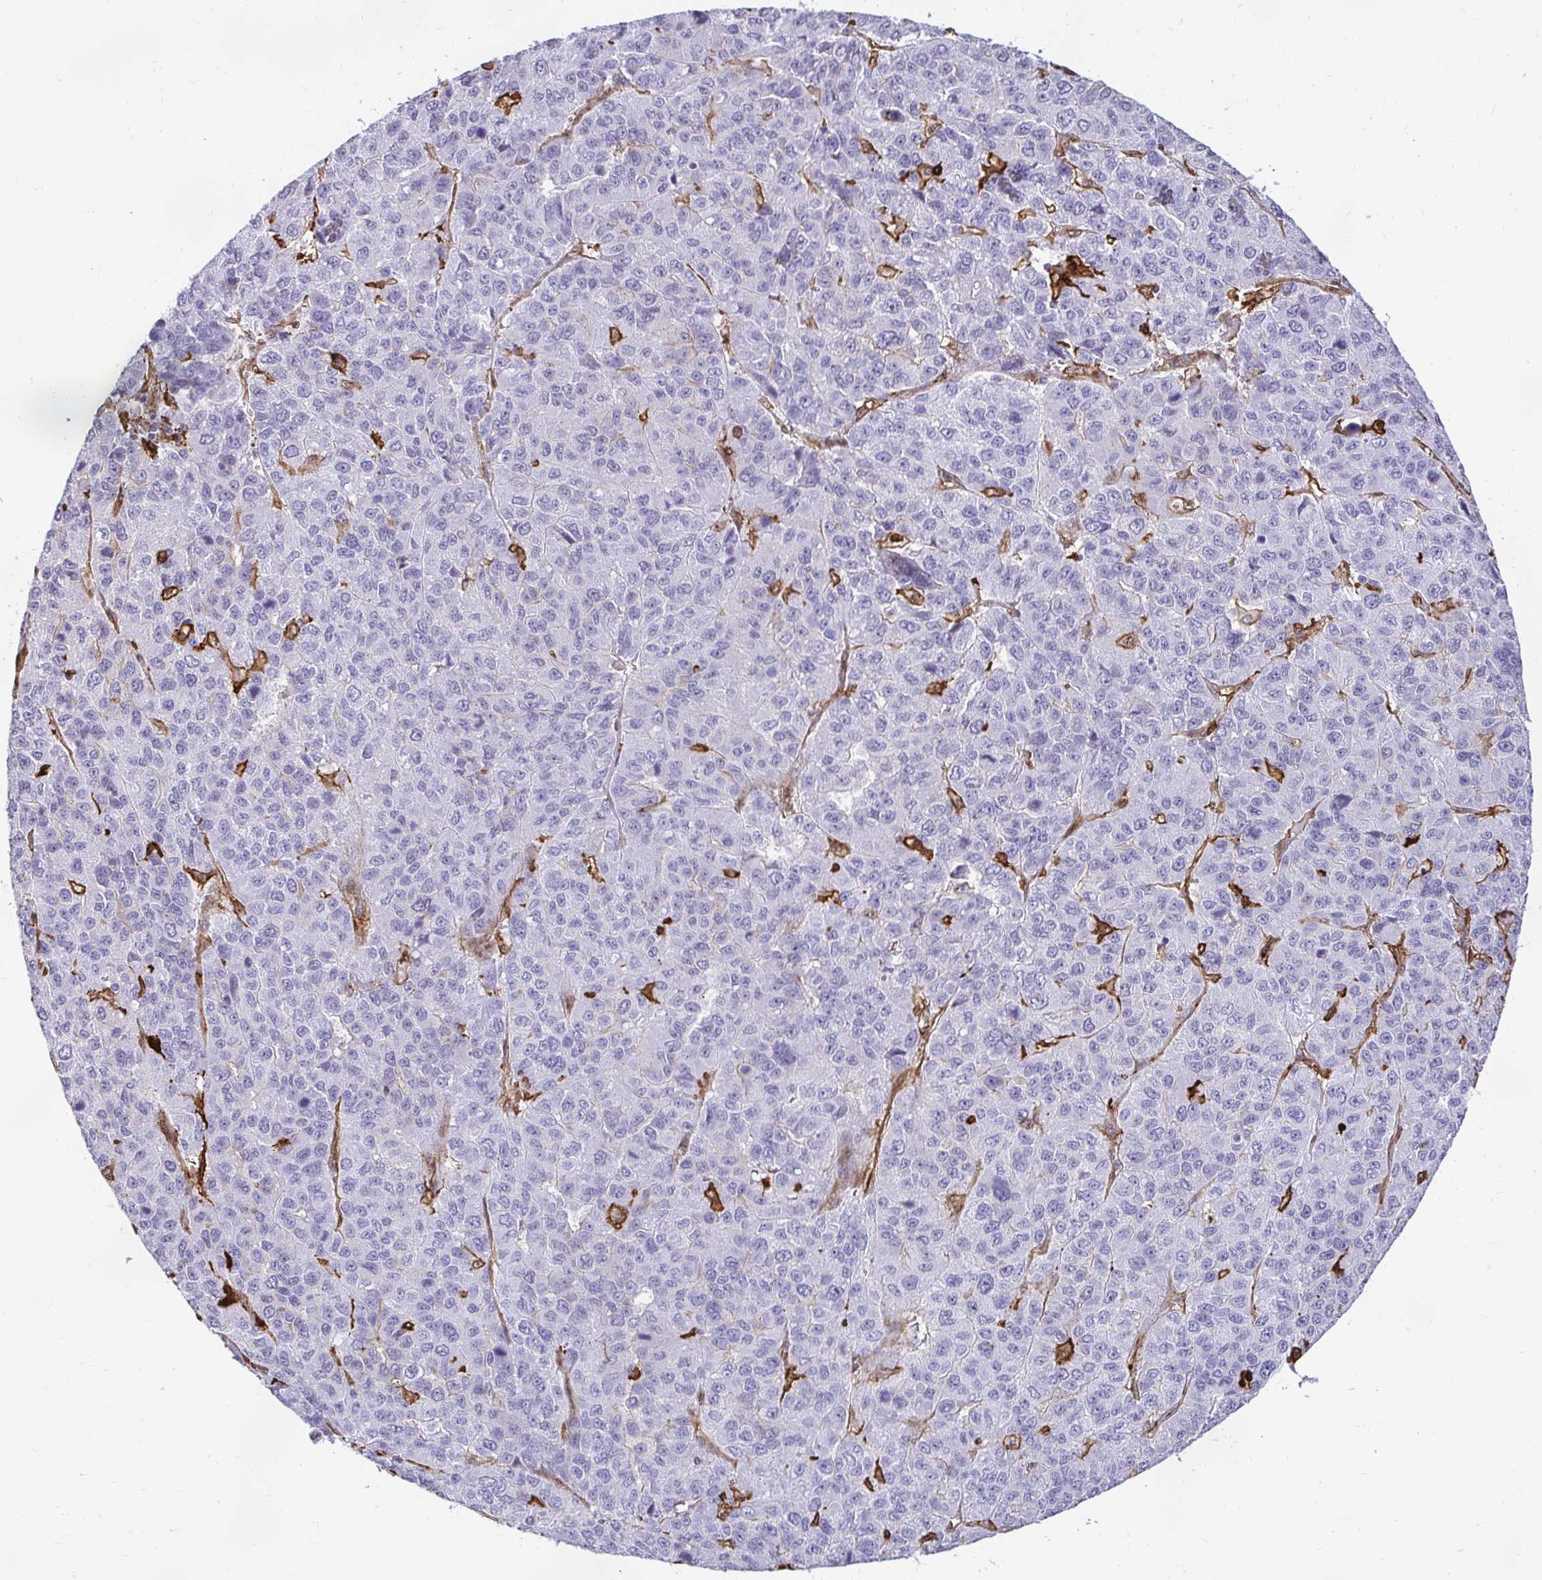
{"staining": {"intensity": "negative", "quantity": "none", "location": "none"}, "tissue": "liver cancer", "cell_type": "Tumor cells", "image_type": "cancer", "snomed": [{"axis": "morphology", "description": "Carcinoma, Hepatocellular, NOS"}, {"axis": "topography", "description": "Liver"}], "caption": "Liver cancer was stained to show a protein in brown. There is no significant staining in tumor cells.", "gene": "GSN", "patient": {"sex": "male", "age": 69}}